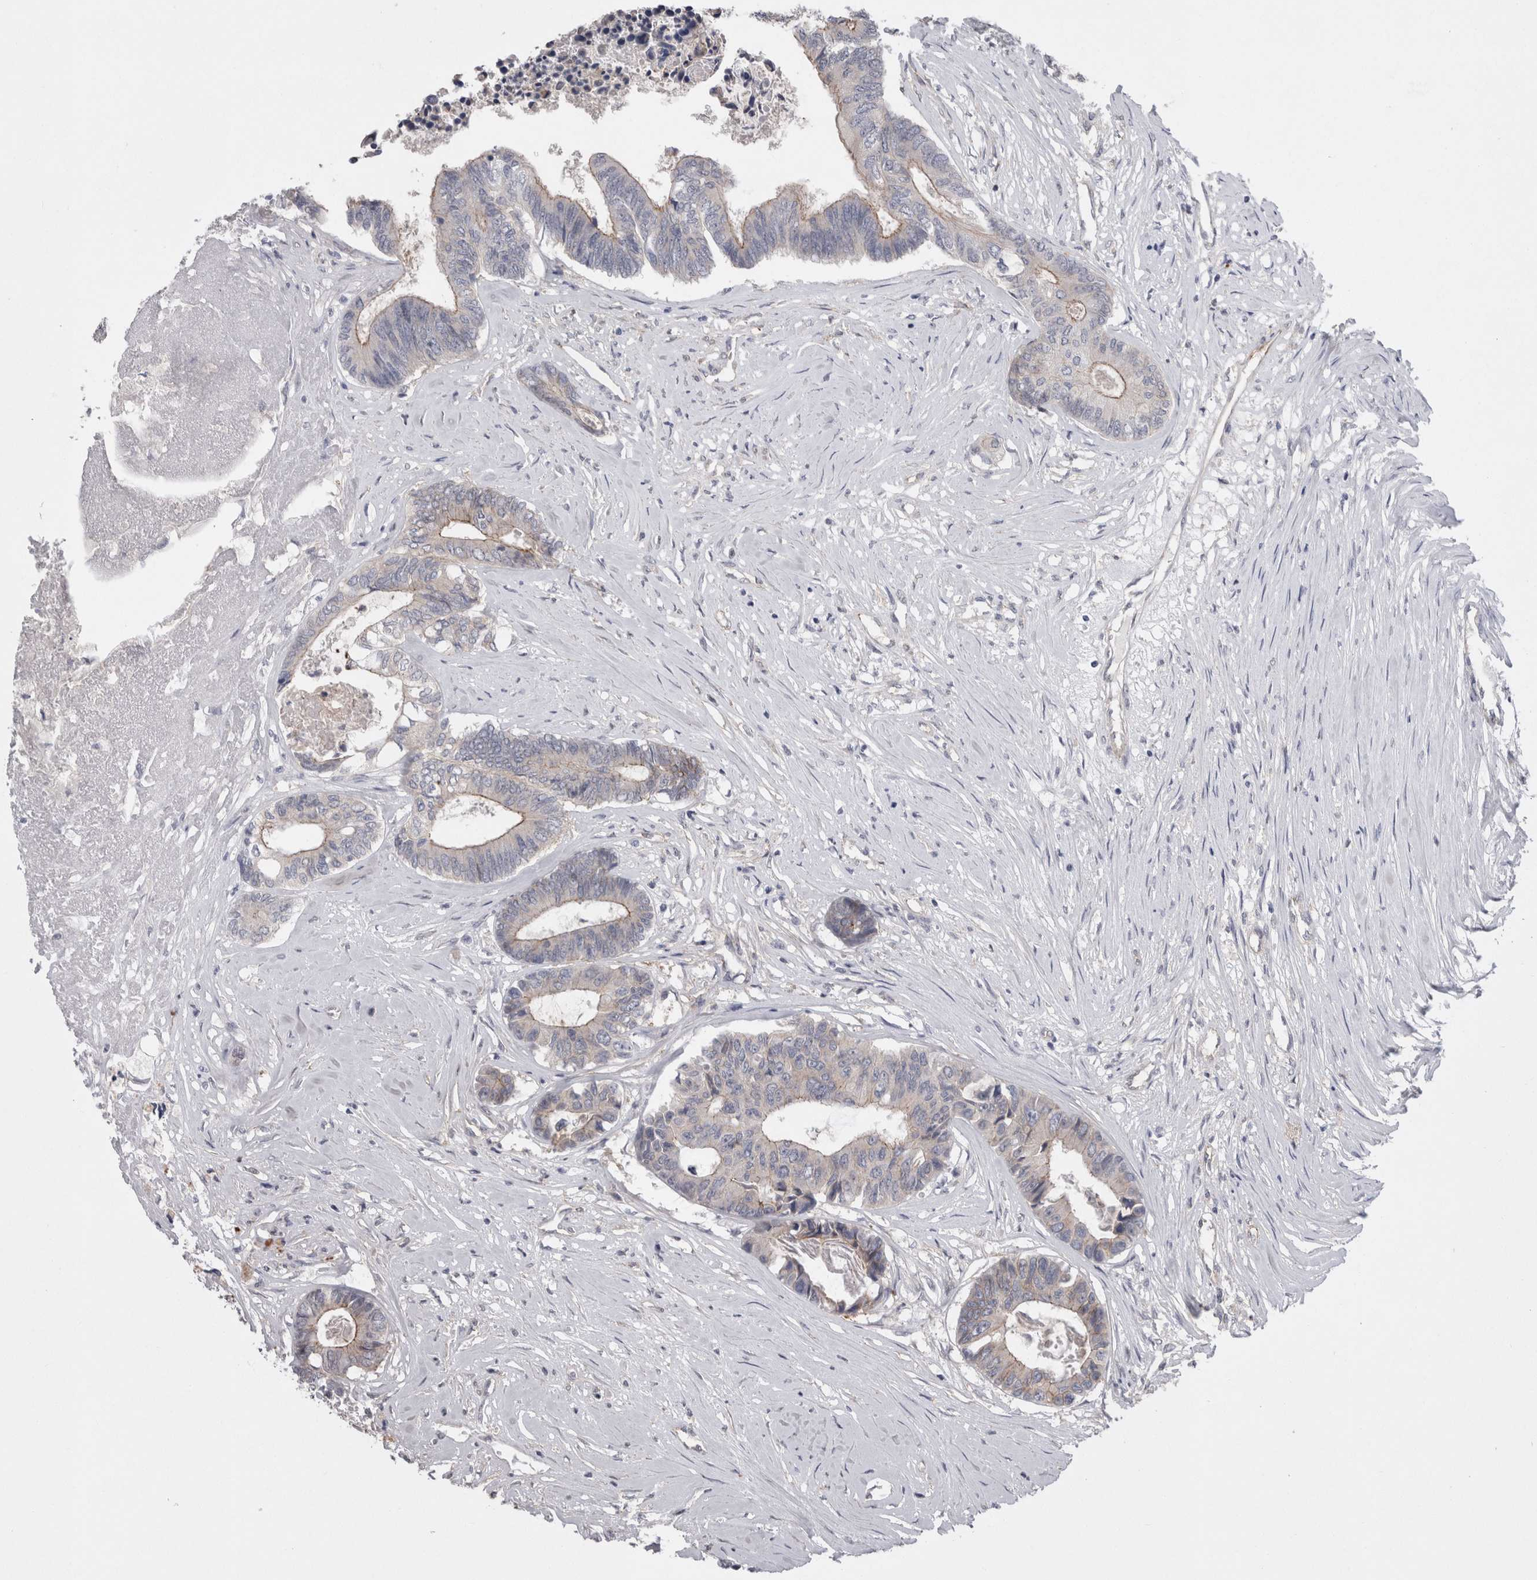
{"staining": {"intensity": "moderate", "quantity": "<25%", "location": "cytoplasmic/membranous"}, "tissue": "colorectal cancer", "cell_type": "Tumor cells", "image_type": "cancer", "snomed": [{"axis": "morphology", "description": "Adenocarcinoma, NOS"}, {"axis": "topography", "description": "Rectum"}], "caption": "DAB immunohistochemical staining of colorectal adenocarcinoma shows moderate cytoplasmic/membranous protein positivity in approximately <25% of tumor cells.", "gene": "NECTIN2", "patient": {"sex": "male", "age": 63}}